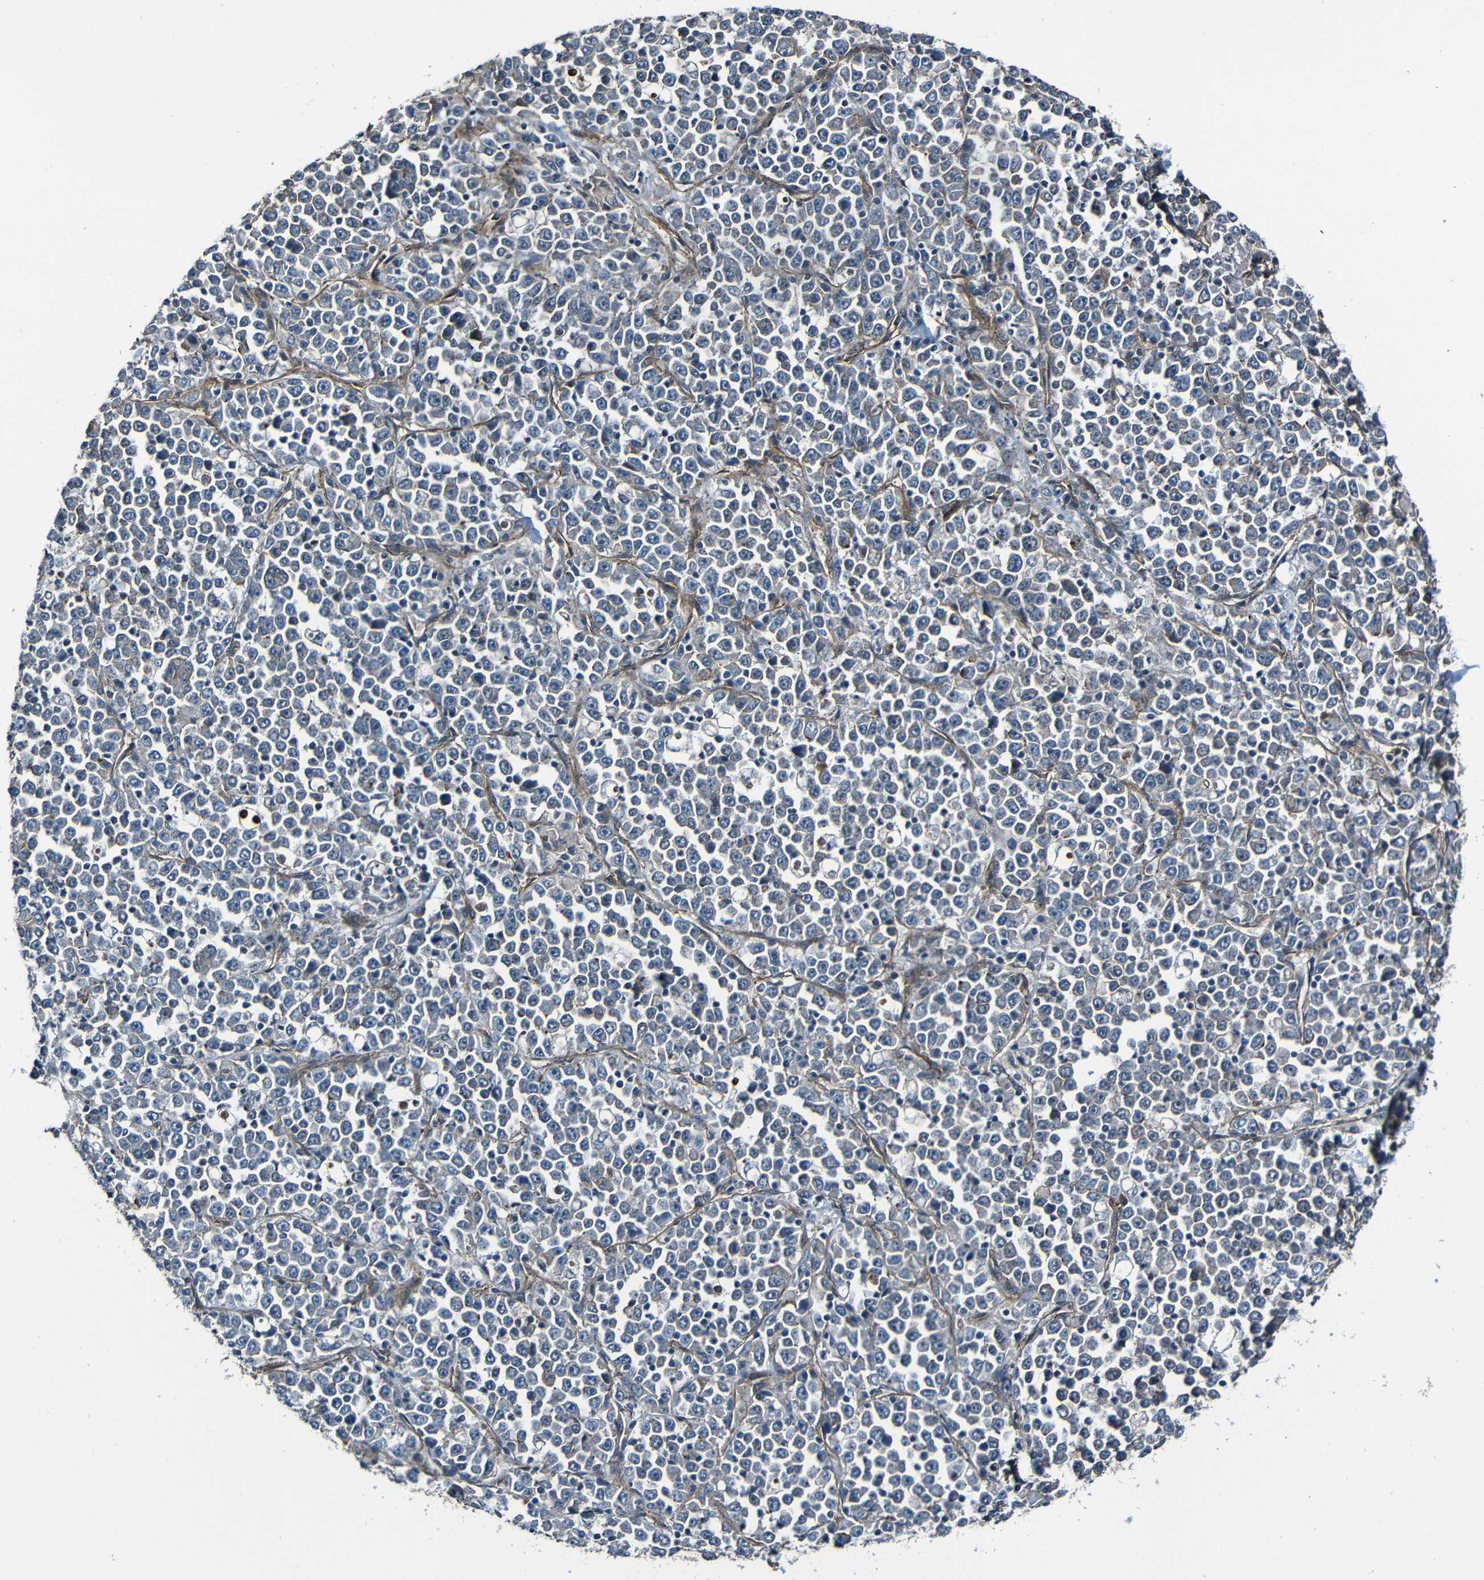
{"staining": {"intensity": "negative", "quantity": "none", "location": "none"}, "tissue": "stomach cancer", "cell_type": "Tumor cells", "image_type": "cancer", "snomed": [{"axis": "morphology", "description": "Normal tissue, NOS"}, {"axis": "morphology", "description": "Adenocarcinoma, NOS"}, {"axis": "topography", "description": "Stomach, upper"}, {"axis": "topography", "description": "Stomach"}], "caption": "IHC micrograph of stomach cancer (adenocarcinoma) stained for a protein (brown), which demonstrates no positivity in tumor cells. The staining was performed using DAB to visualize the protein expression in brown, while the nuclei were stained in blue with hematoxylin (Magnification: 20x).", "gene": "LGR5", "patient": {"sex": "male", "age": 59}}